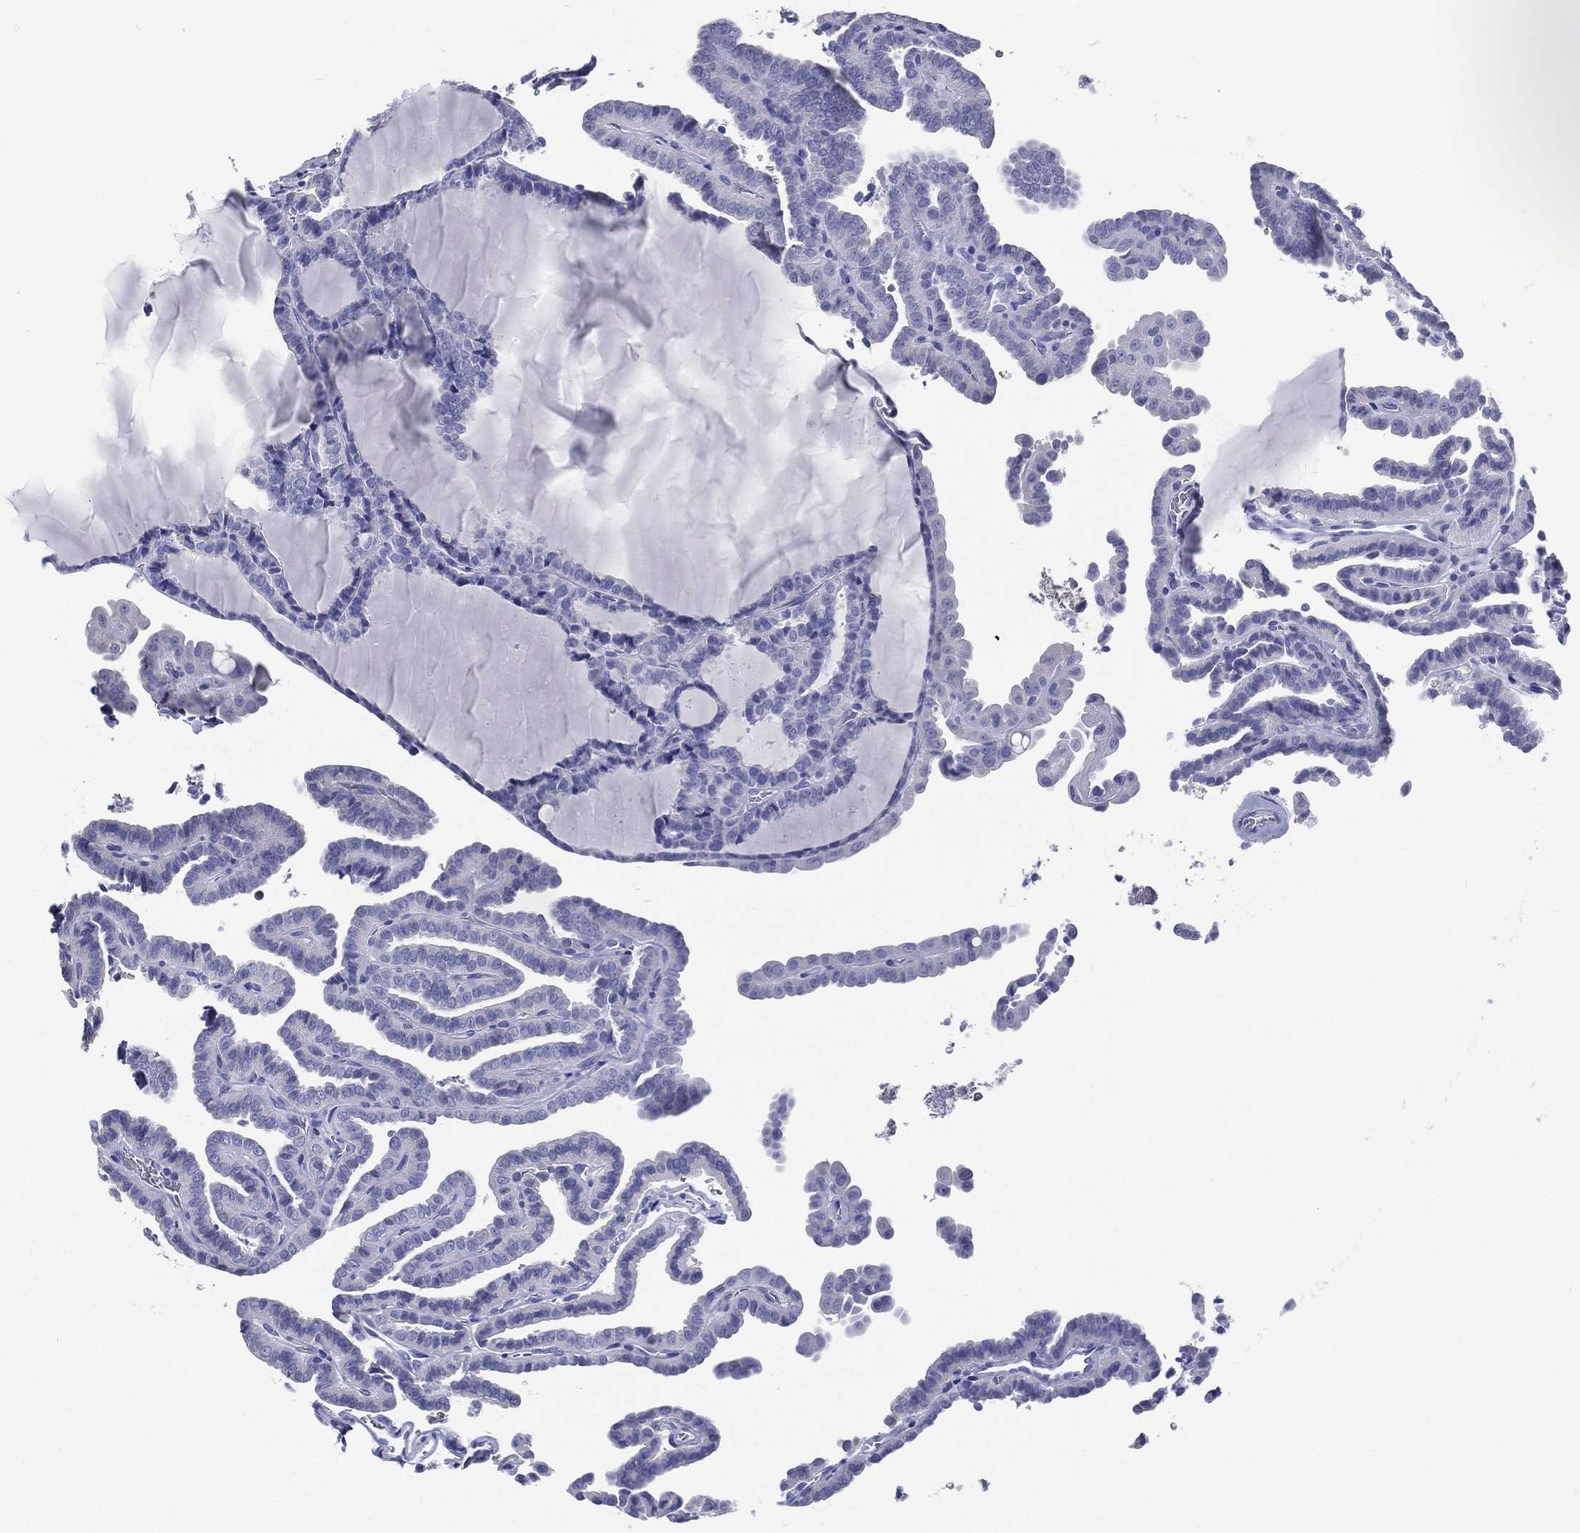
{"staining": {"intensity": "negative", "quantity": "none", "location": "none"}, "tissue": "thyroid cancer", "cell_type": "Tumor cells", "image_type": "cancer", "snomed": [{"axis": "morphology", "description": "Papillary adenocarcinoma, NOS"}, {"axis": "topography", "description": "Thyroid gland"}], "caption": "The immunohistochemistry (IHC) micrograph has no significant staining in tumor cells of thyroid papillary adenocarcinoma tissue.", "gene": "RSPH4A", "patient": {"sex": "female", "age": 39}}